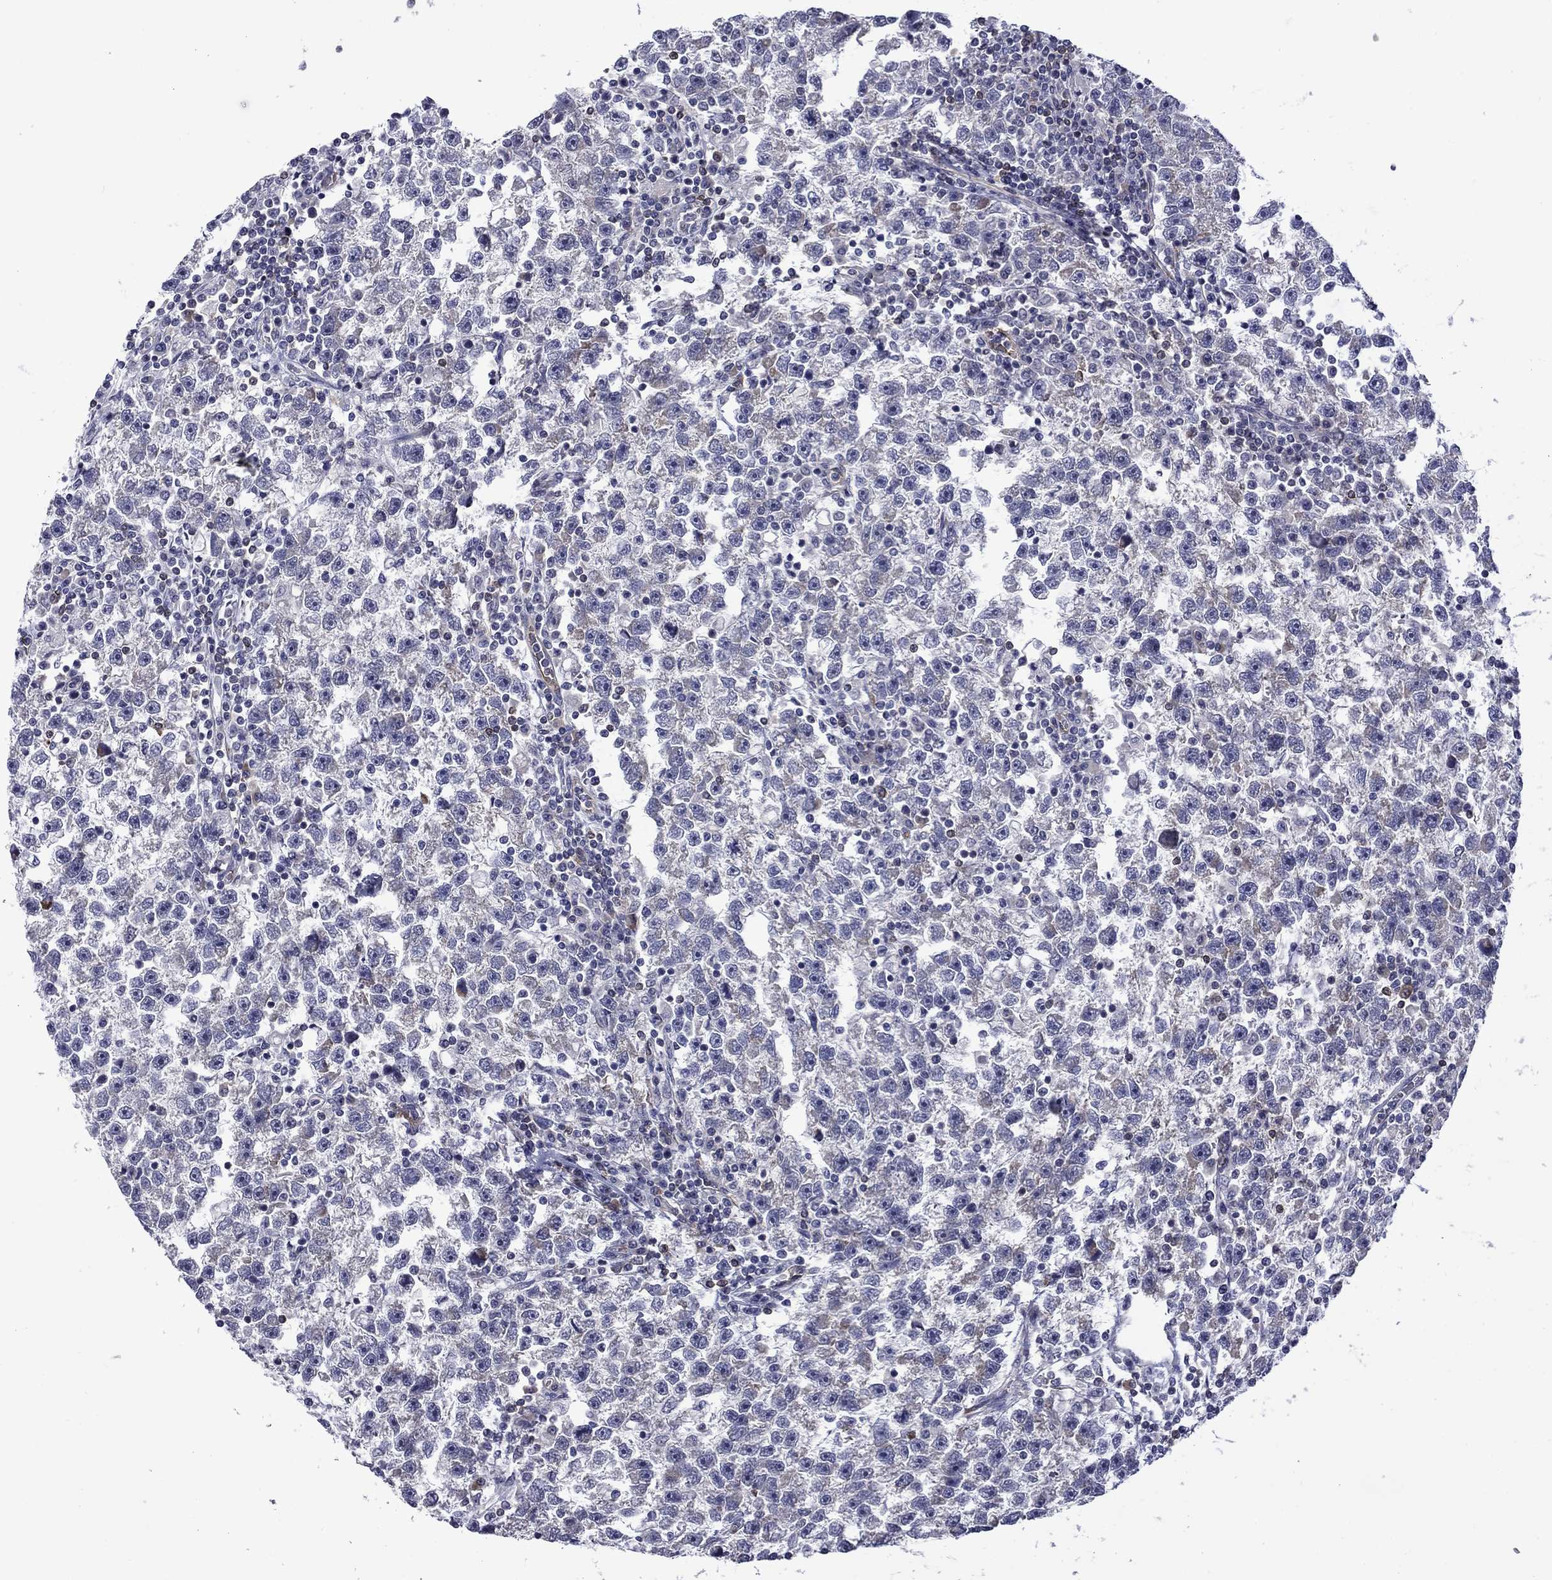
{"staining": {"intensity": "weak", "quantity": "<25%", "location": "cytoplasmic/membranous"}, "tissue": "testis cancer", "cell_type": "Tumor cells", "image_type": "cancer", "snomed": [{"axis": "morphology", "description": "Seminoma, NOS"}, {"axis": "topography", "description": "Testis"}], "caption": "Seminoma (testis) was stained to show a protein in brown. There is no significant staining in tumor cells.", "gene": "LMO7", "patient": {"sex": "male", "age": 47}}